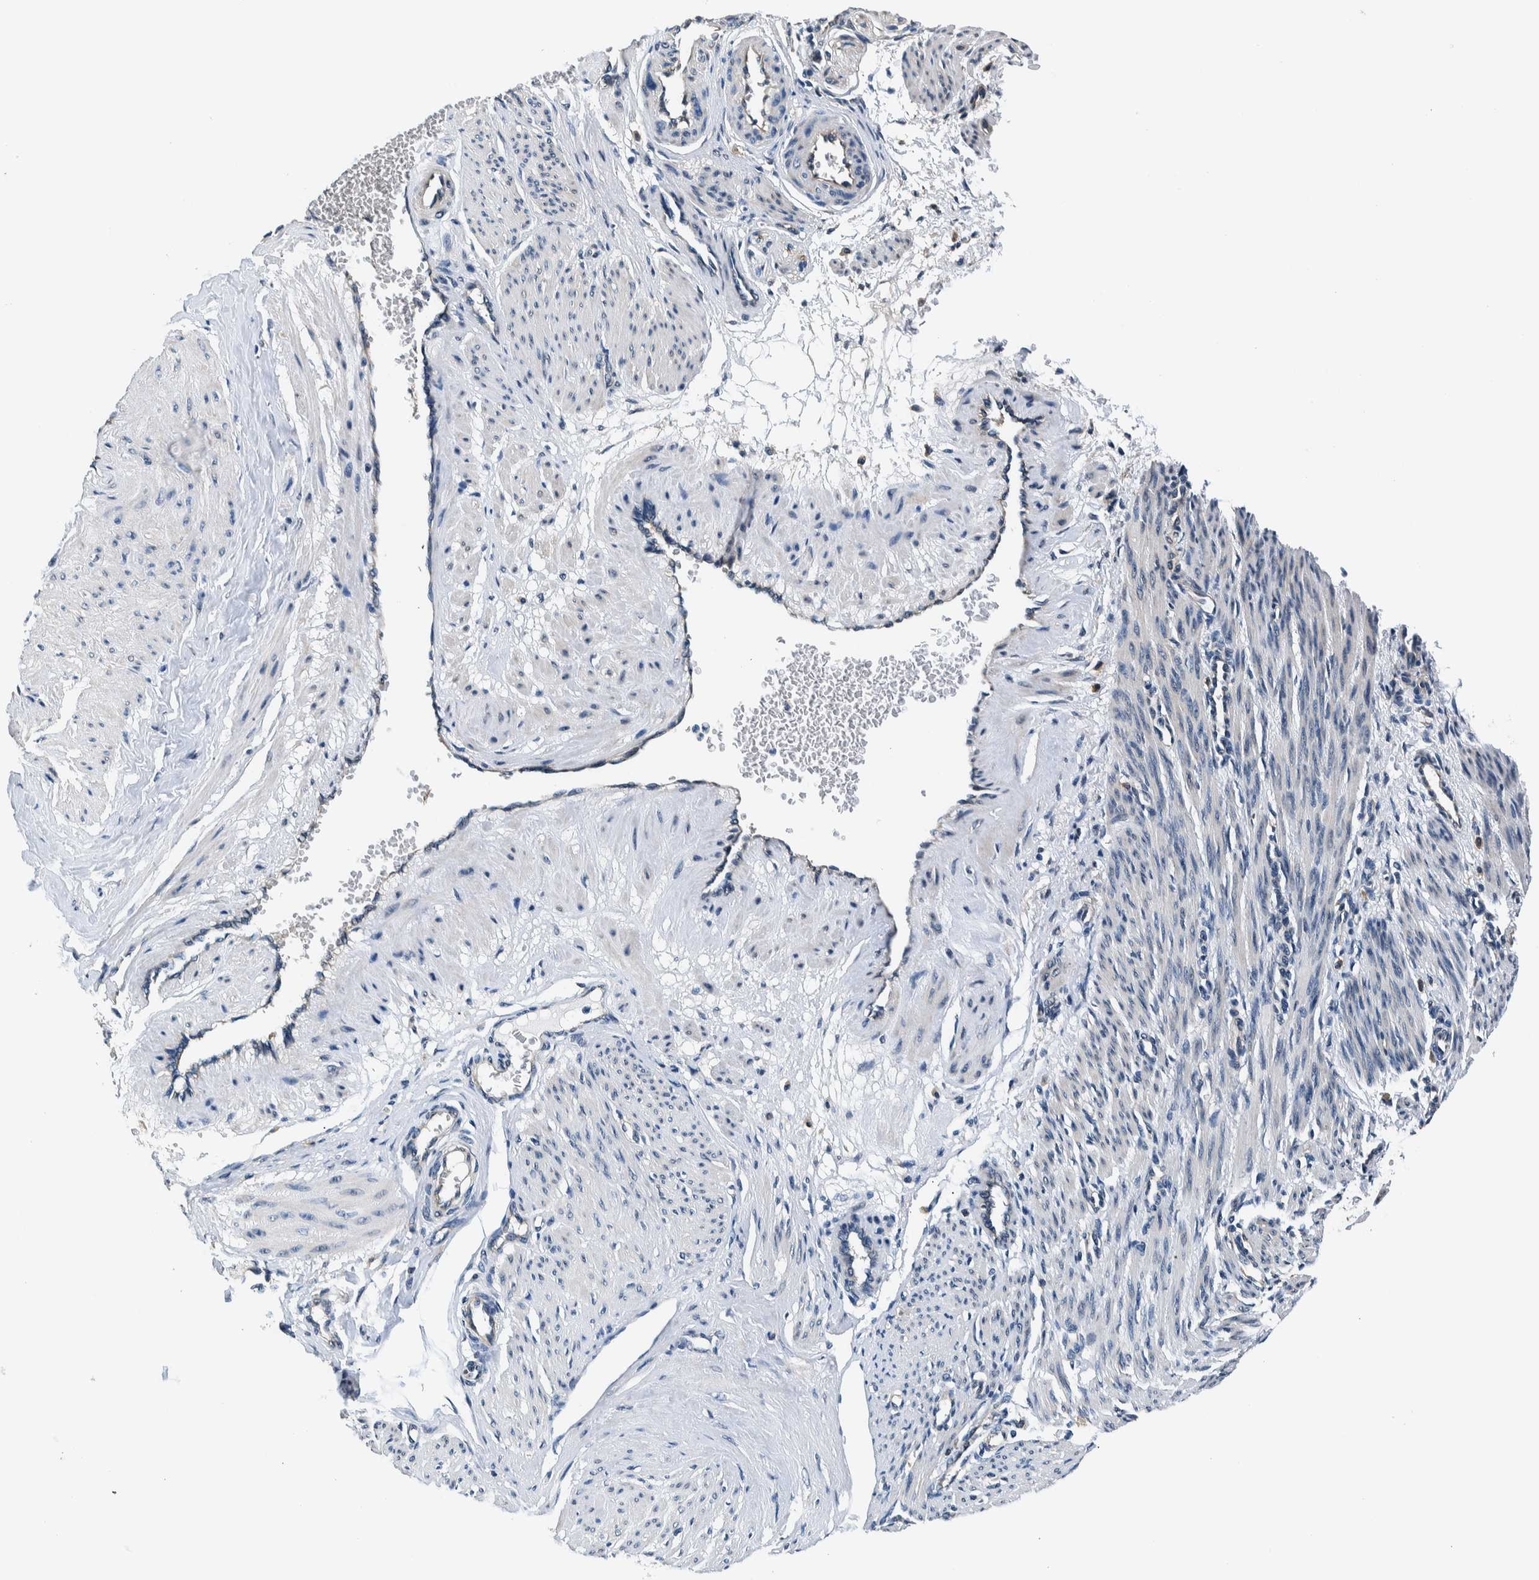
{"staining": {"intensity": "negative", "quantity": "none", "location": "none"}, "tissue": "smooth muscle", "cell_type": "Smooth muscle cells", "image_type": "normal", "snomed": [{"axis": "morphology", "description": "Normal tissue, NOS"}, {"axis": "topography", "description": "Endometrium"}], "caption": "This is an immunohistochemistry photomicrograph of benign smooth muscle. There is no staining in smooth muscle cells.", "gene": "NIBAN2", "patient": {"sex": "female", "age": 33}}